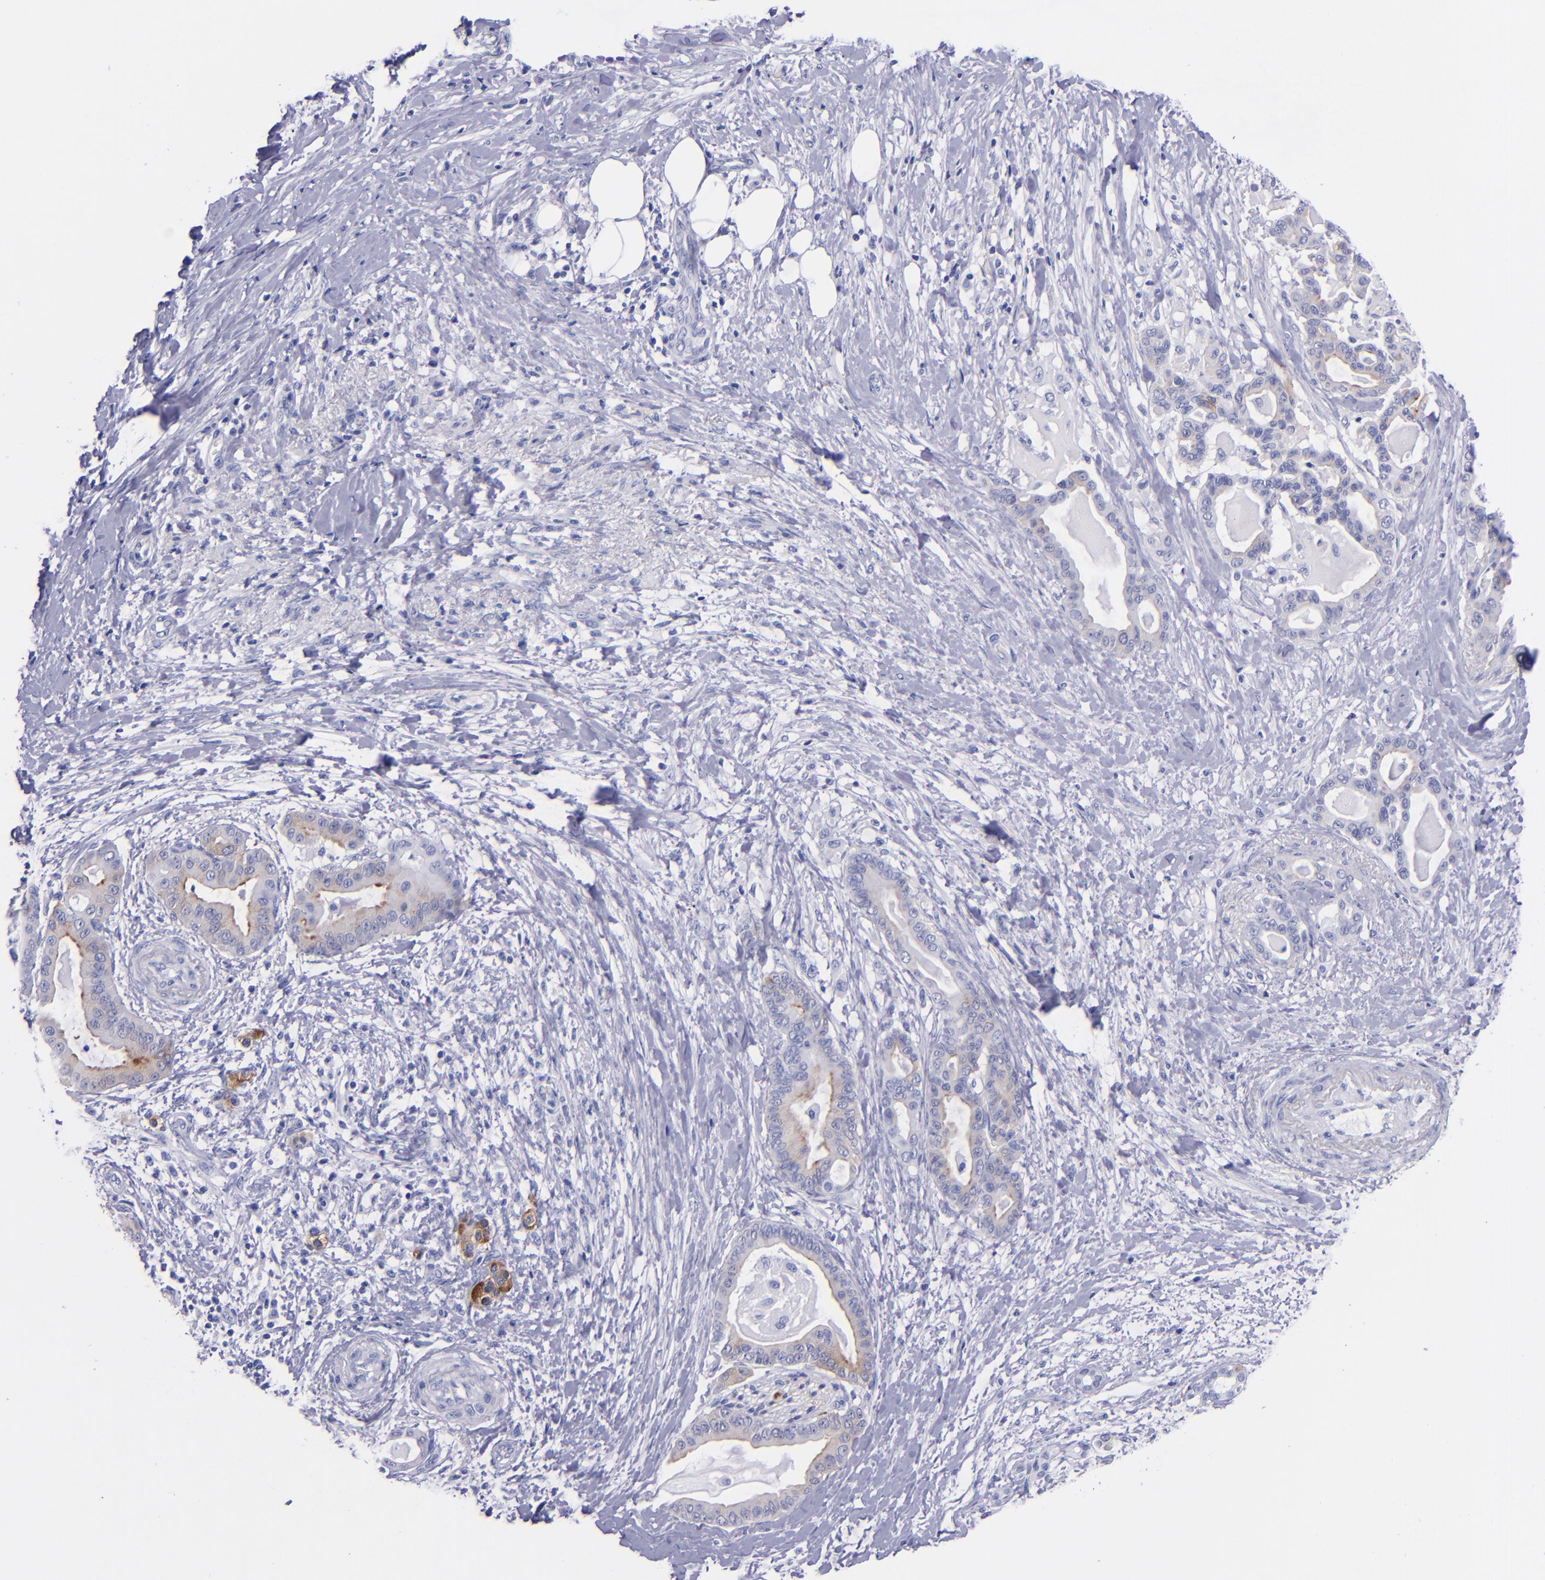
{"staining": {"intensity": "weak", "quantity": "25%-75%", "location": "cytoplasmic/membranous"}, "tissue": "pancreatic cancer", "cell_type": "Tumor cells", "image_type": "cancer", "snomed": [{"axis": "morphology", "description": "Adenocarcinoma, NOS"}, {"axis": "topography", "description": "Pancreas"}], "caption": "Protein analysis of adenocarcinoma (pancreatic) tissue shows weak cytoplasmic/membranous positivity in about 25%-75% of tumor cells.", "gene": "SV2A", "patient": {"sex": "male", "age": 63}}